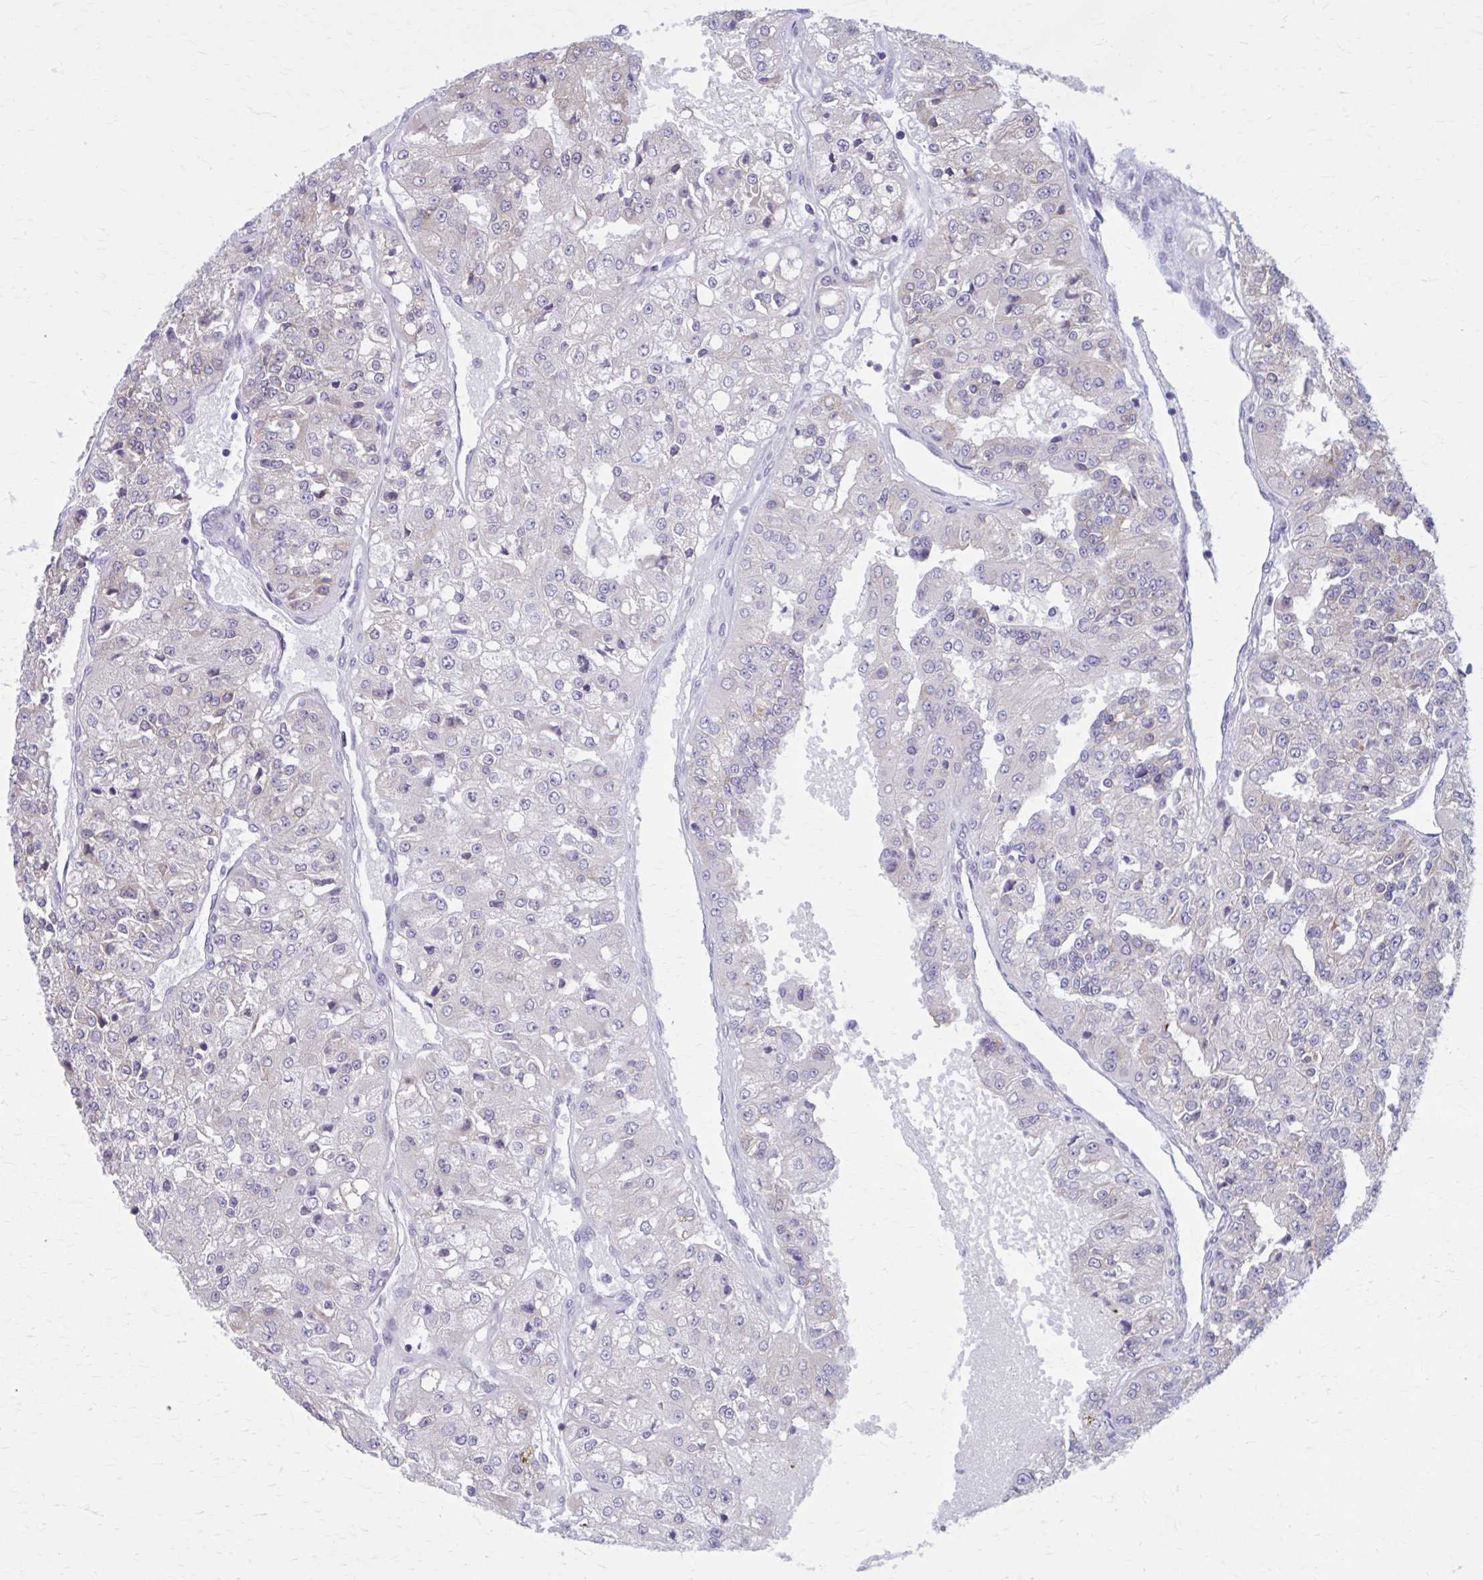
{"staining": {"intensity": "negative", "quantity": "none", "location": "none"}, "tissue": "renal cancer", "cell_type": "Tumor cells", "image_type": "cancer", "snomed": [{"axis": "morphology", "description": "Adenocarcinoma, NOS"}, {"axis": "topography", "description": "Kidney"}], "caption": "High magnification brightfield microscopy of adenocarcinoma (renal) stained with DAB (3,3'-diaminobenzidine) (brown) and counterstained with hematoxylin (blue): tumor cells show no significant staining. (Stains: DAB (3,3'-diaminobenzidine) IHC with hematoxylin counter stain, Microscopy: brightfield microscopy at high magnification).", "gene": "ZDHHC7", "patient": {"sex": "female", "age": 63}}